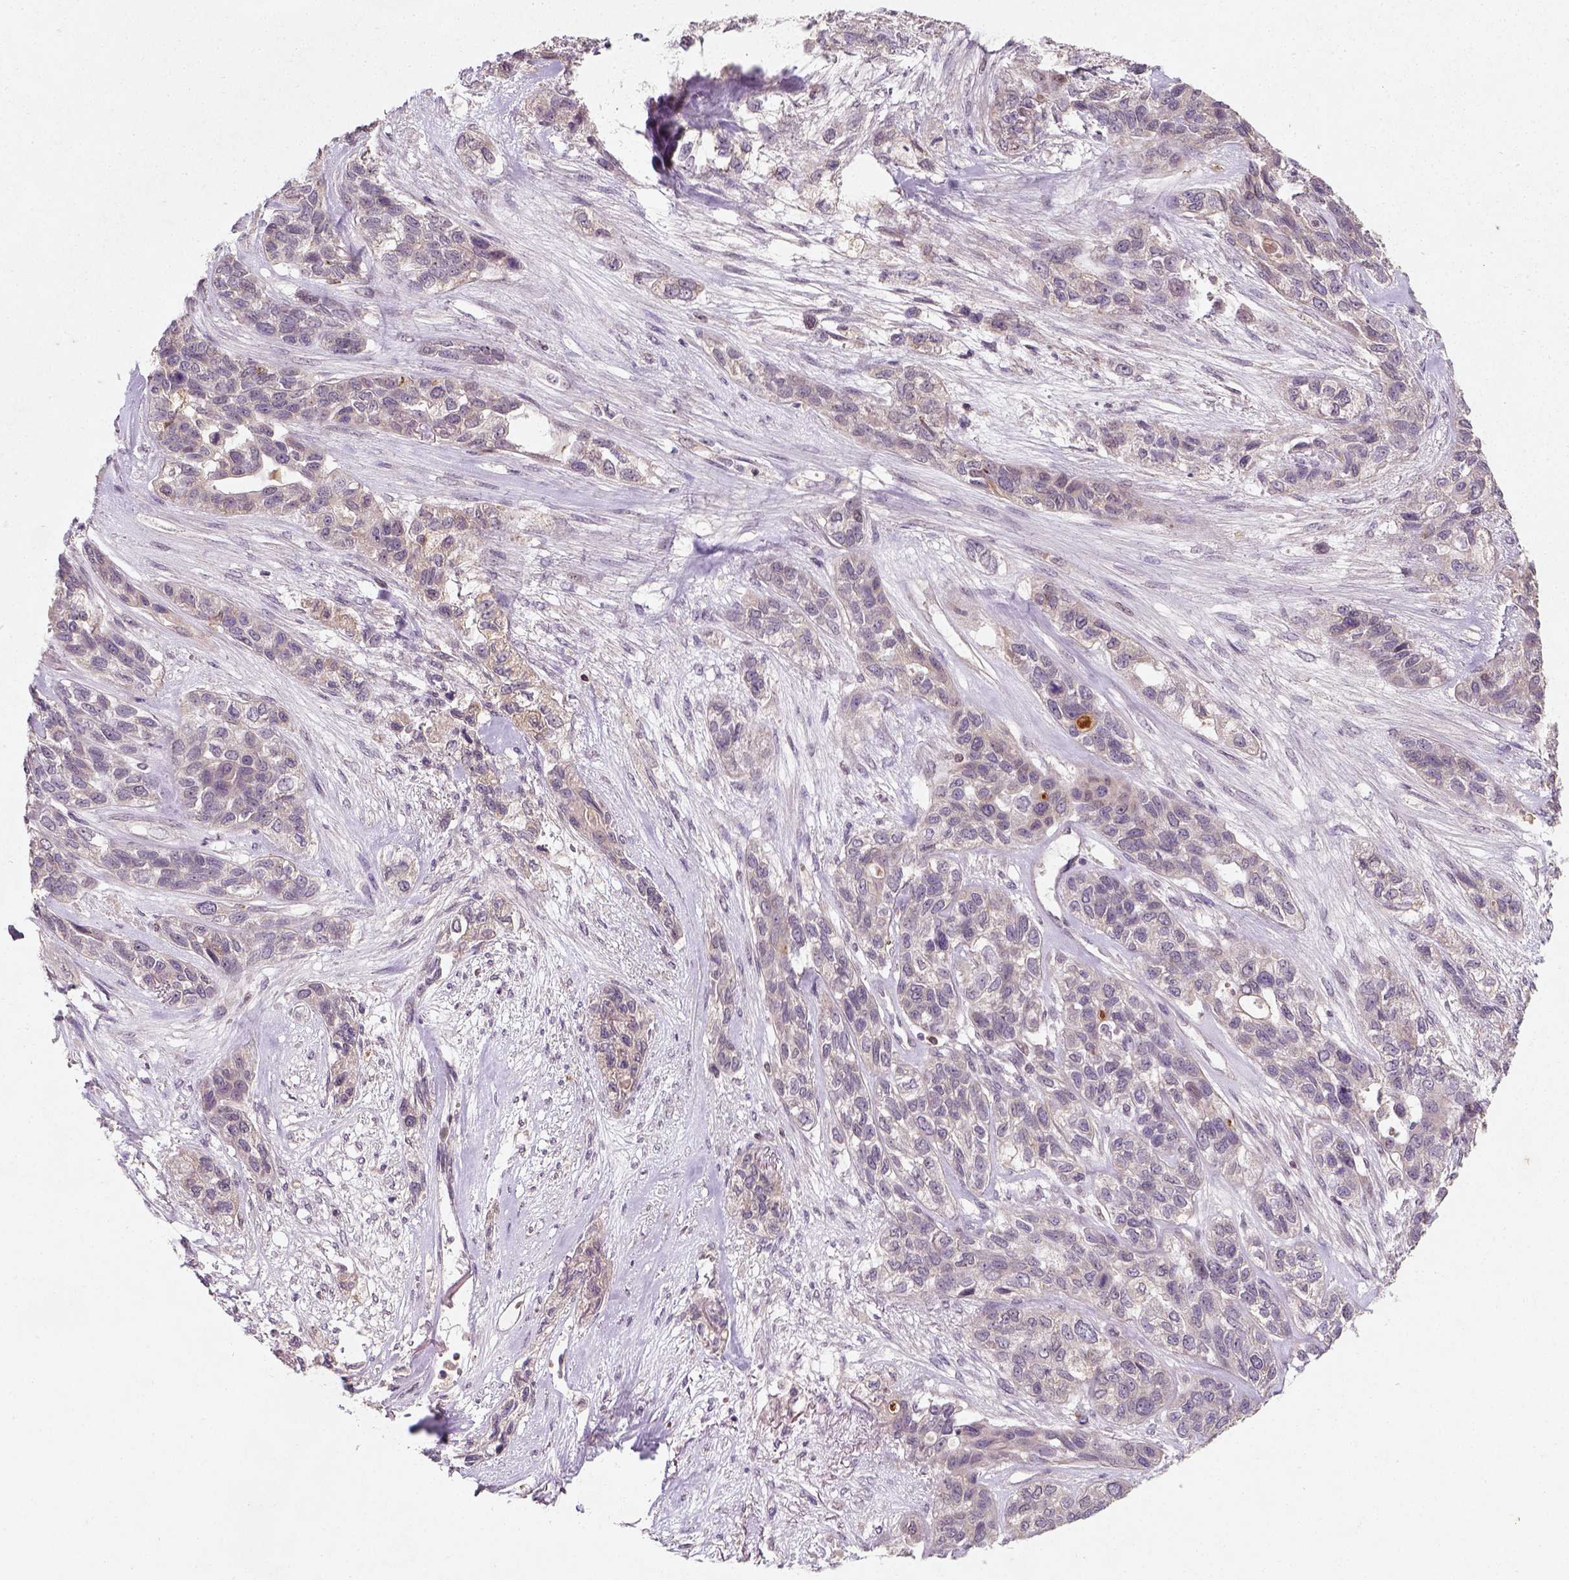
{"staining": {"intensity": "negative", "quantity": "none", "location": "none"}, "tissue": "lung cancer", "cell_type": "Tumor cells", "image_type": "cancer", "snomed": [{"axis": "morphology", "description": "Squamous cell carcinoma, NOS"}, {"axis": "topography", "description": "Lung"}], "caption": "IHC of lung cancer reveals no expression in tumor cells. The staining is performed using DAB brown chromogen with nuclei counter-stained in using hematoxylin.", "gene": "CAMKK1", "patient": {"sex": "female", "age": 70}}